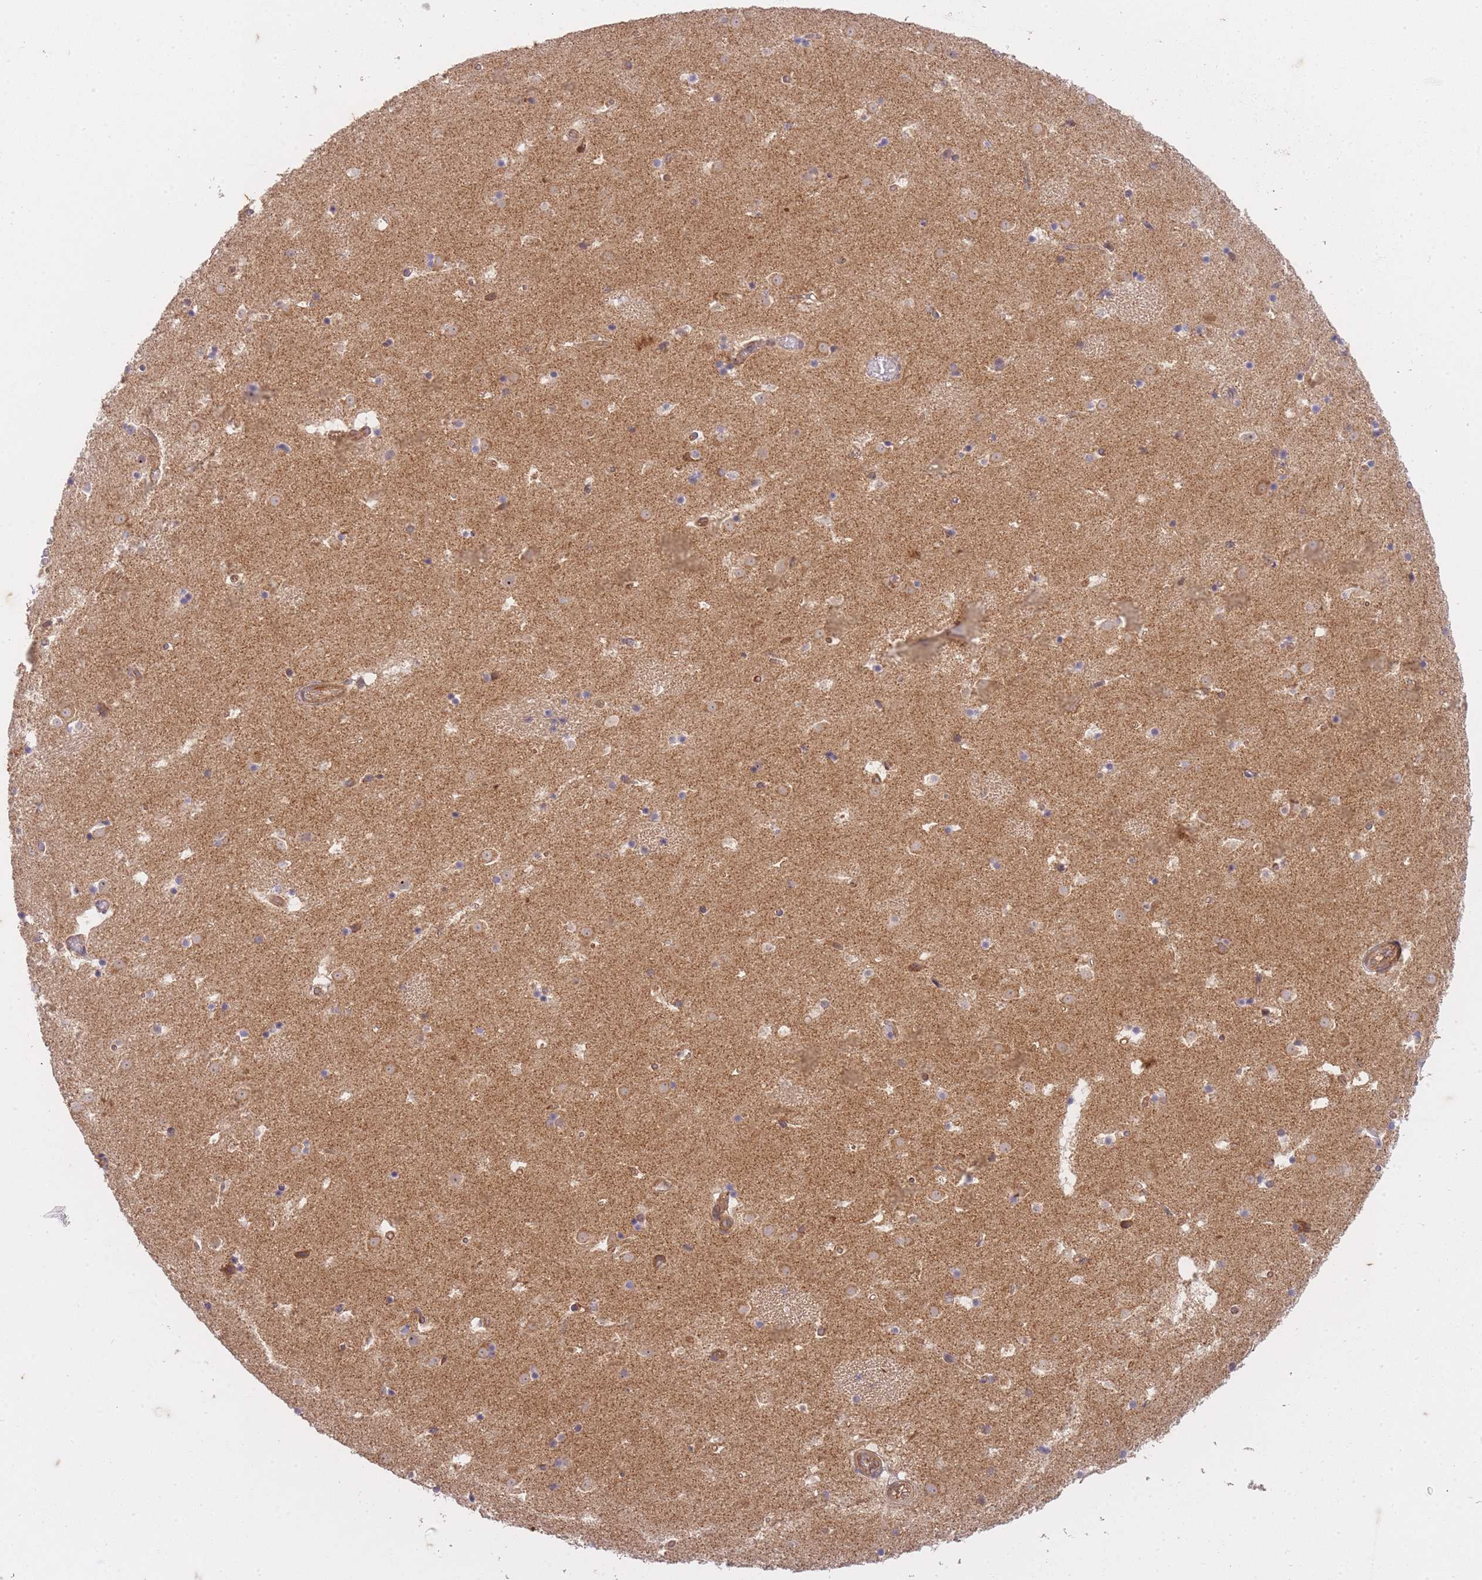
{"staining": {"intensity": "weak", "quantity": "<25%", "location": "cytoplasmic/membranous"}, "tissue": "caudate", "cell_type": "Glial cells", "image_type": "normal", "snomed": [{"axis": "morphology", "description": "Normal tissue, NOS"}, {"axis": "topography", "description": "Lateral ventricle wall"}], "caption": "Immunohistochemistry (IHC) micrograph of normal human caudate stained for a protein (brown), which exhibits no staining in glial cells.", "gene": "ST8SIA4", "patient": {"sex": "male", "age": 25}}